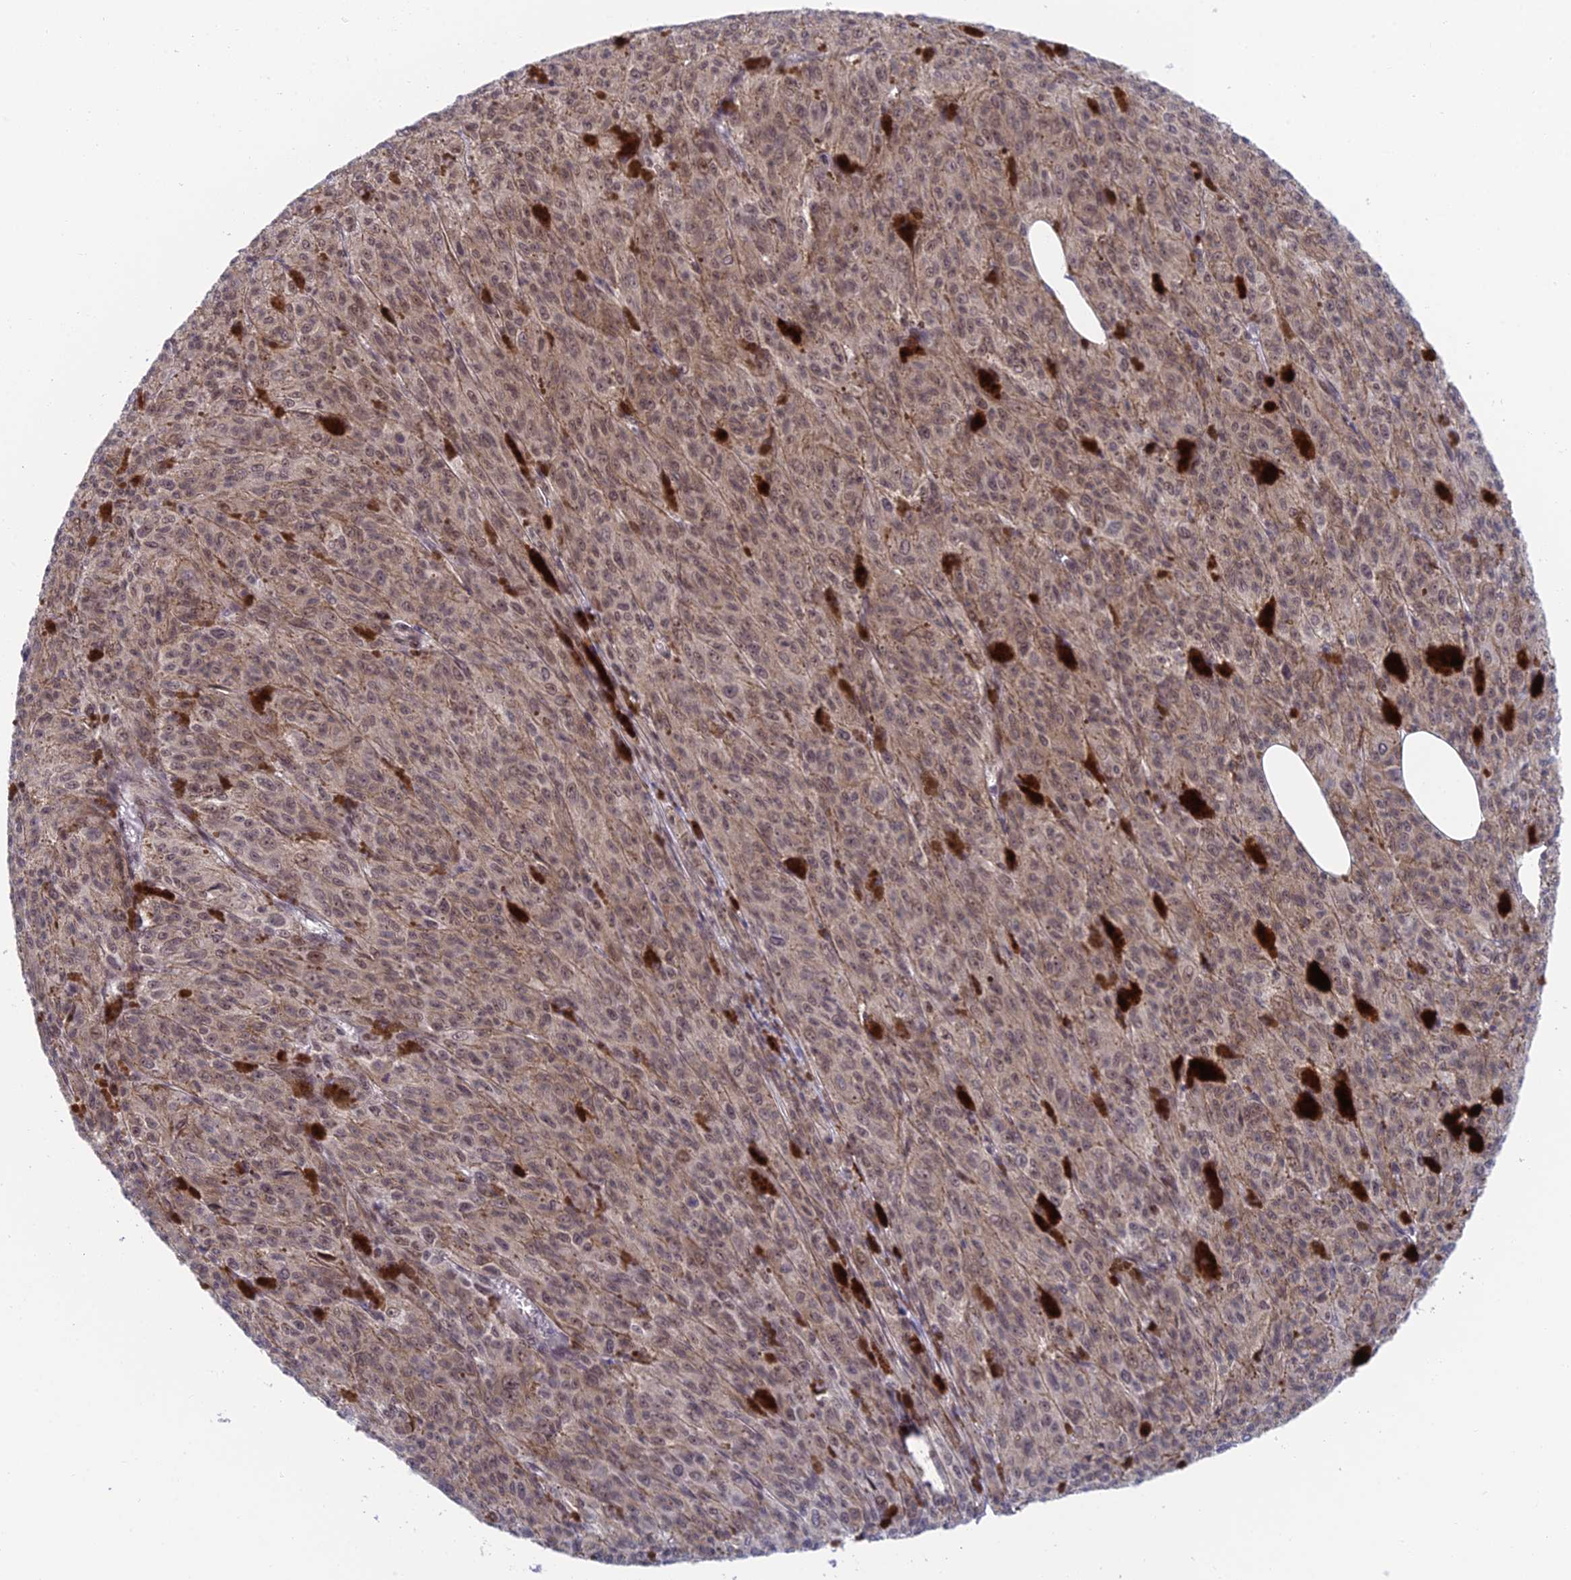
{"staining": {"intensity": "weak", "quantity": "25%-75%", "location": "cytoplasmic/membranous,nuclear"}, "tissue": "melanoma", "cell_type": "Tumor cells", "image_type": "cancer", "snomed": [{"axis": "morphology", "description": "Malignant melanoma, NOS"}, {"axis": "topography", "description": "Skin"}], "caption": "Immunohistochemical staining of malignant melanoma exhibits low levels of weak cytoplasmic/membranous and nuclear protein positivity in about 25%-75% of tumor cells.", "gene": "NSMCE1", "patient": {"sex": "female", "age": 52}}